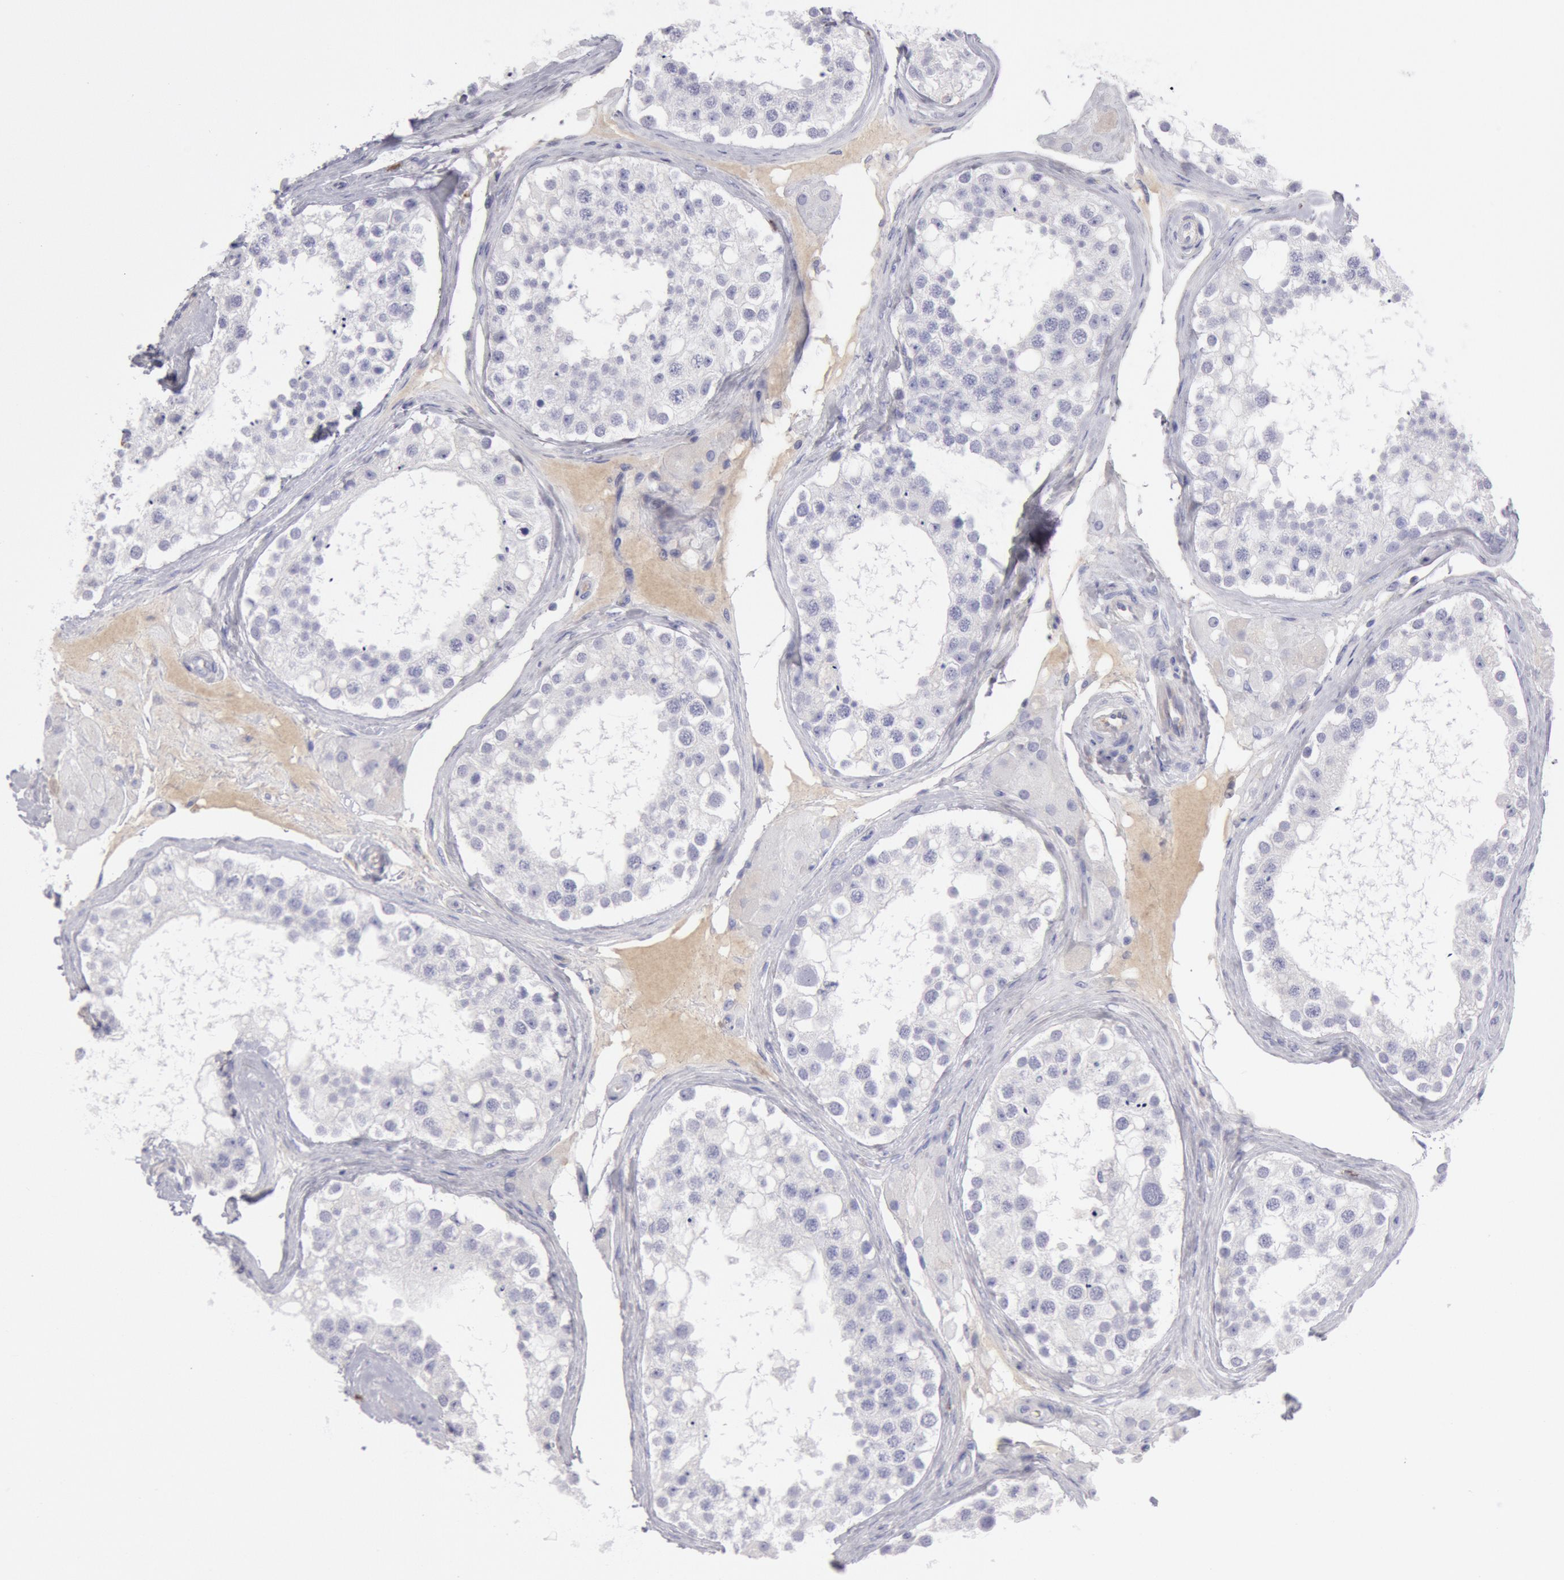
{"staining": {"intensity": "negative", "quantity": "none", "location": "none"}, "tissue": "testis", "cell_type": "Cells in seminiferous ducts", "image_type": "normal", "snomed": [{"axis": "morphology", "description": "Normal tissue, NOS"}, {"axis": "topography", "description": "Testis"}], "caption": "Immunohistochemistry (IHC) of unremarkable testis demonstrates no staining in cells in seminiferous ducts.", "gene": "FCN1", "patient": {"sex": "male", "age": 68}}